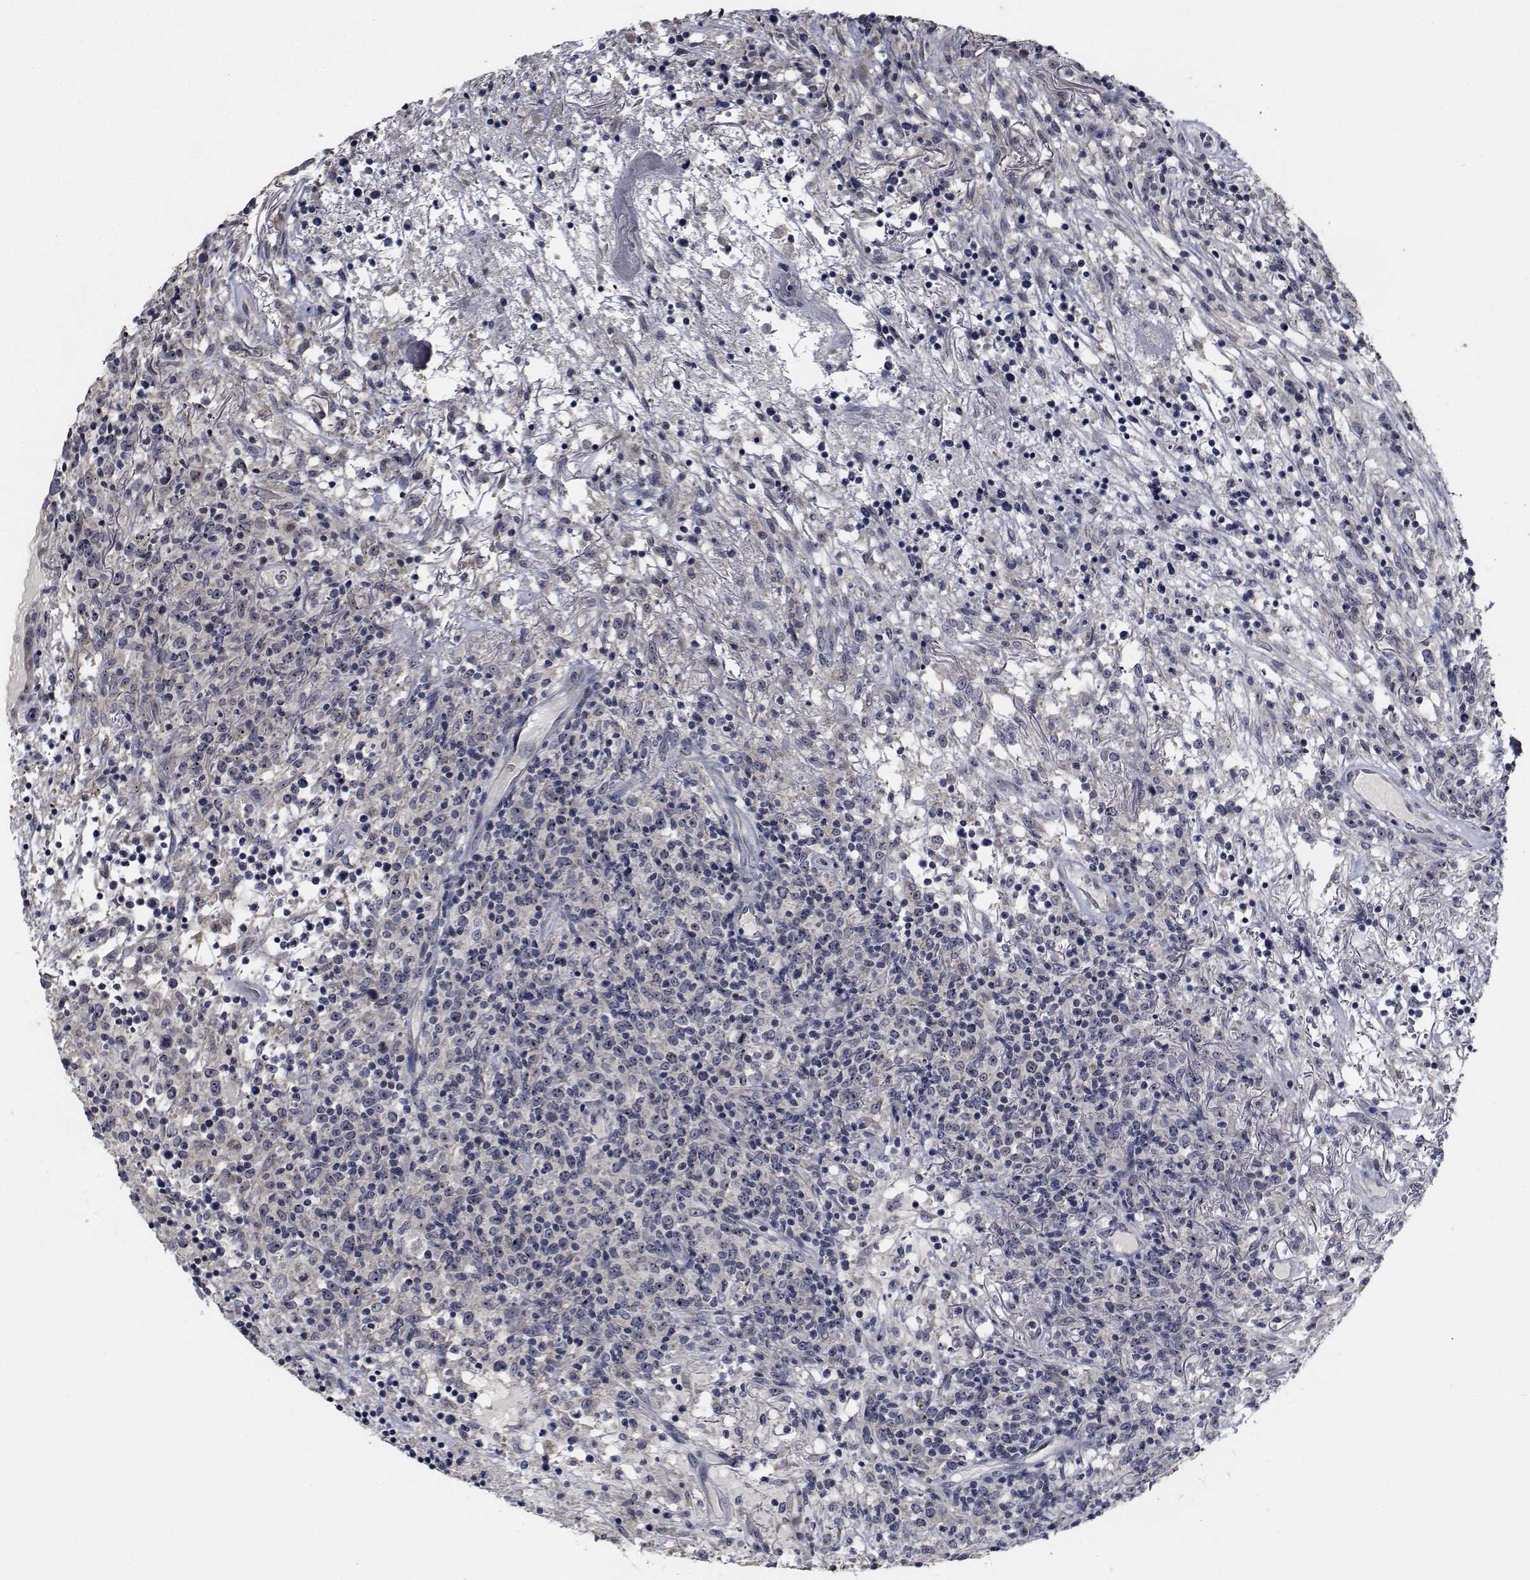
{"staining": {"intensity": "negative", "quantity": "none", "location": "none"}, "tissue": "lymphoma", "cell_type": "Tumor cells", "image_type": "cancer", "snomed": [{"axis": "morphology", "description": "Malignant lymphoma, non-Hodgkin's type, High grade"}, {"axis": "topography", "description": "Lung"}], "caption": "Human lymphoma stained for a protein using IHC reveals no expression in tumor cells.", "gene": "NVL", "patient": {"sex": "male", "age": 79}}